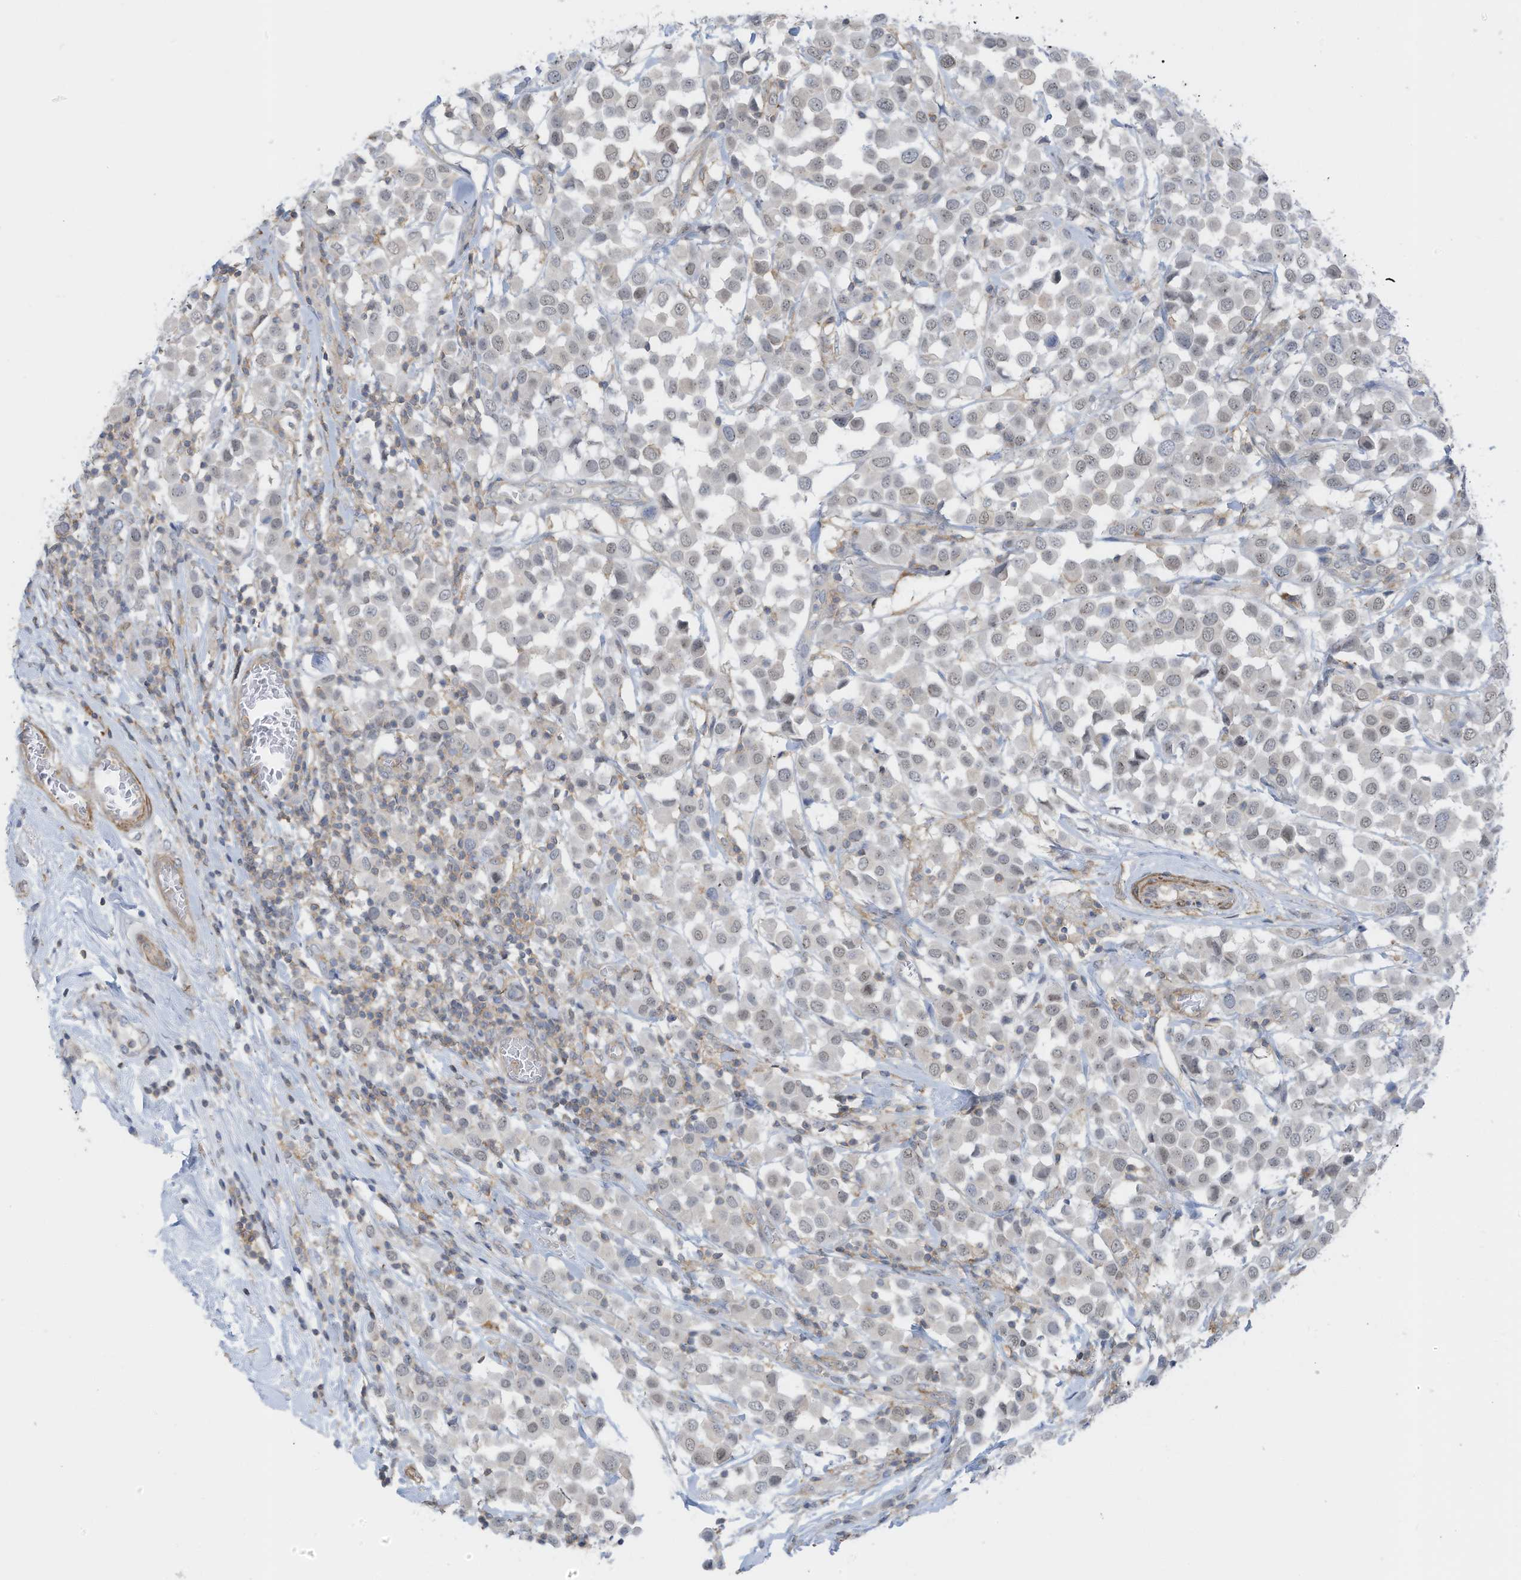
{"staining": {"intensity": "weak", "quantity": "25%-75%", "location": "nuclear"}, "tissue": "breast cancer", "cell_type": "Tumor cells", "image_type": "cancer", "snomed": [{"axis": "morphology", "description": "Duct carcinoma"}, {"axis": "topography", "description": "Breast"}], "caption": "A micrograph of intraductal carcinoma (breast) stained for a protein displays weak nuclear brown staining in tumor cells.", "gene": "ZNF846", "patient": {"sex": "female", "age": 61}}